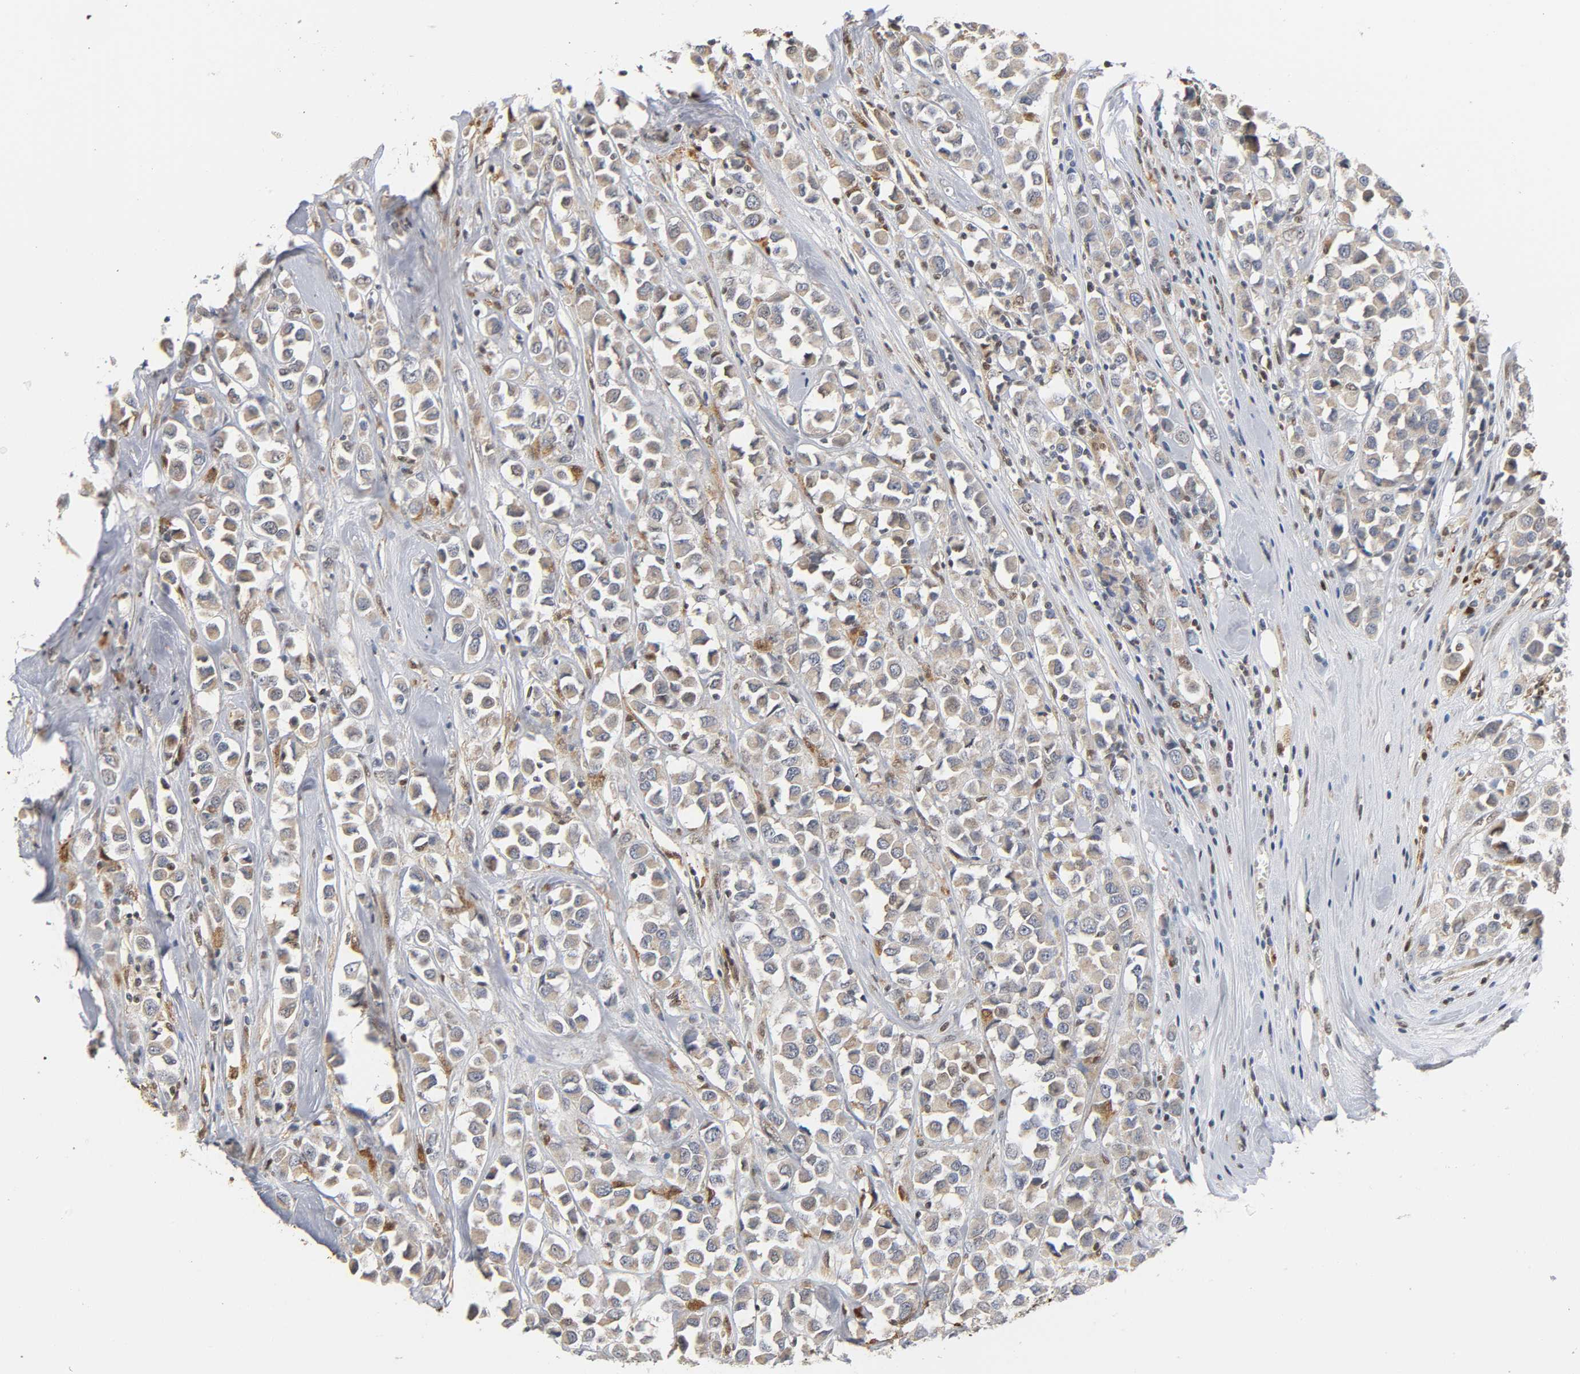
{"staining": {"intensity": "weak", "quantity": "25%-75%", "location": "cytoplasmic/membranous"}, "tissue": "breast cancer", "cell_type": "Tumor cells", "image_type": "cancer", "snomed": [{"axis": "morphology", "description": "Duct carcinoma"}, {"axis": "topography", "description": "Breast"}], "caption": "A brown stain labels weak cytoplasmic/membranous positivity of a protein in human invasive ductal carcinoma (breast) tumor cells.", "gene": "KAT2B", "patient": {"sex": "female", "age": 61}}